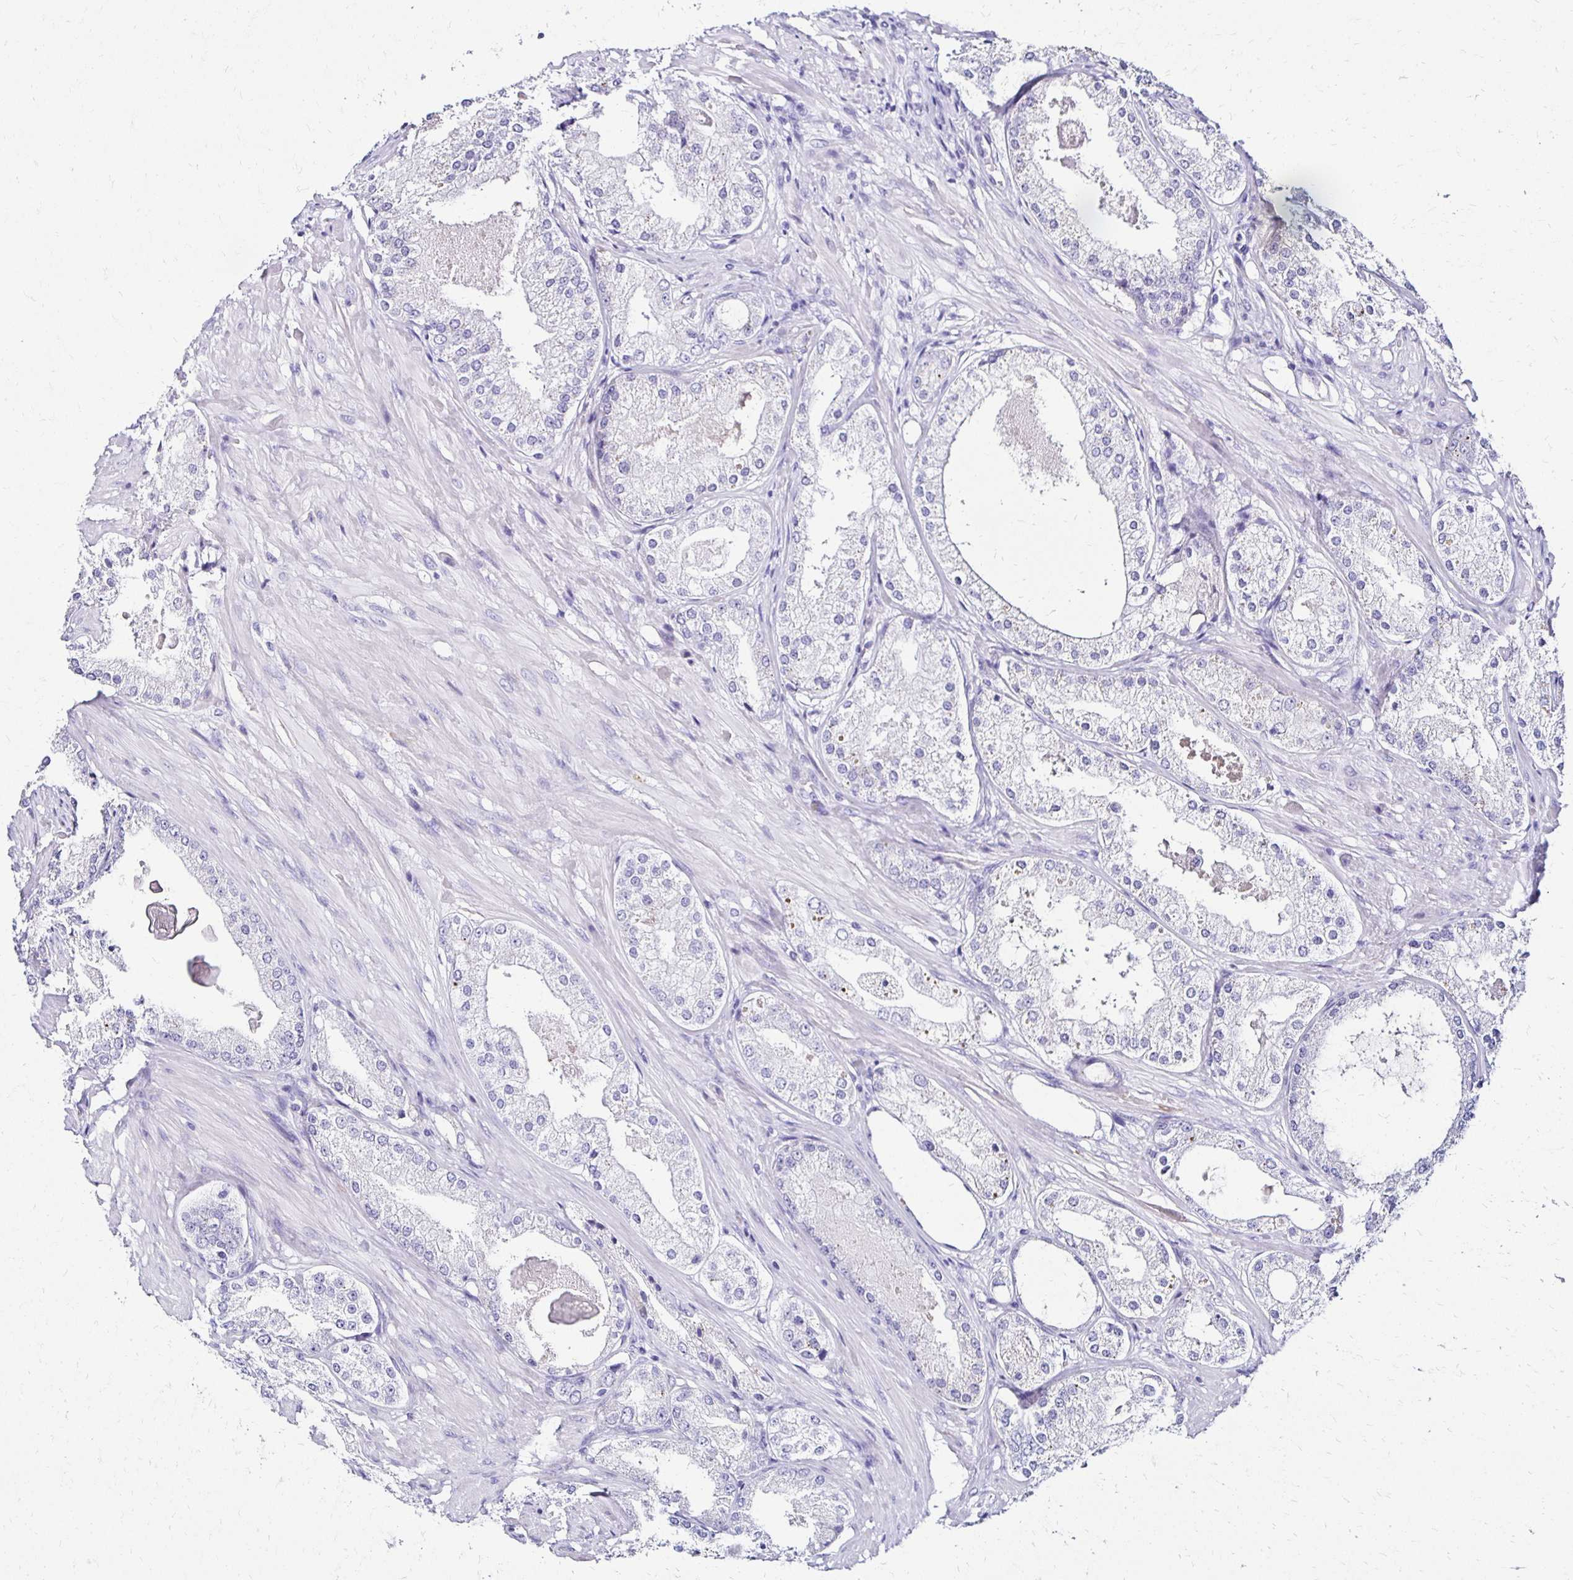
{"staining": {"intensity": "negative", "quantity": "none", "location": "none"}, "tissue": "prostate cancer", "cell_type": "Tumor cells", "image_type": "cancer", "snomed": [{"axis": "morphology", "description": "Adenocarcinoma, Low grade"}, {"axis": "topography", "description": "Prostate"}], "caption": "Histopathology image shows no significant protein staining in tumor cells of prostate low-grade adenocarcinoma.", "gene": "KCNT1", "patient": {"sex": "male", "age": 68}}